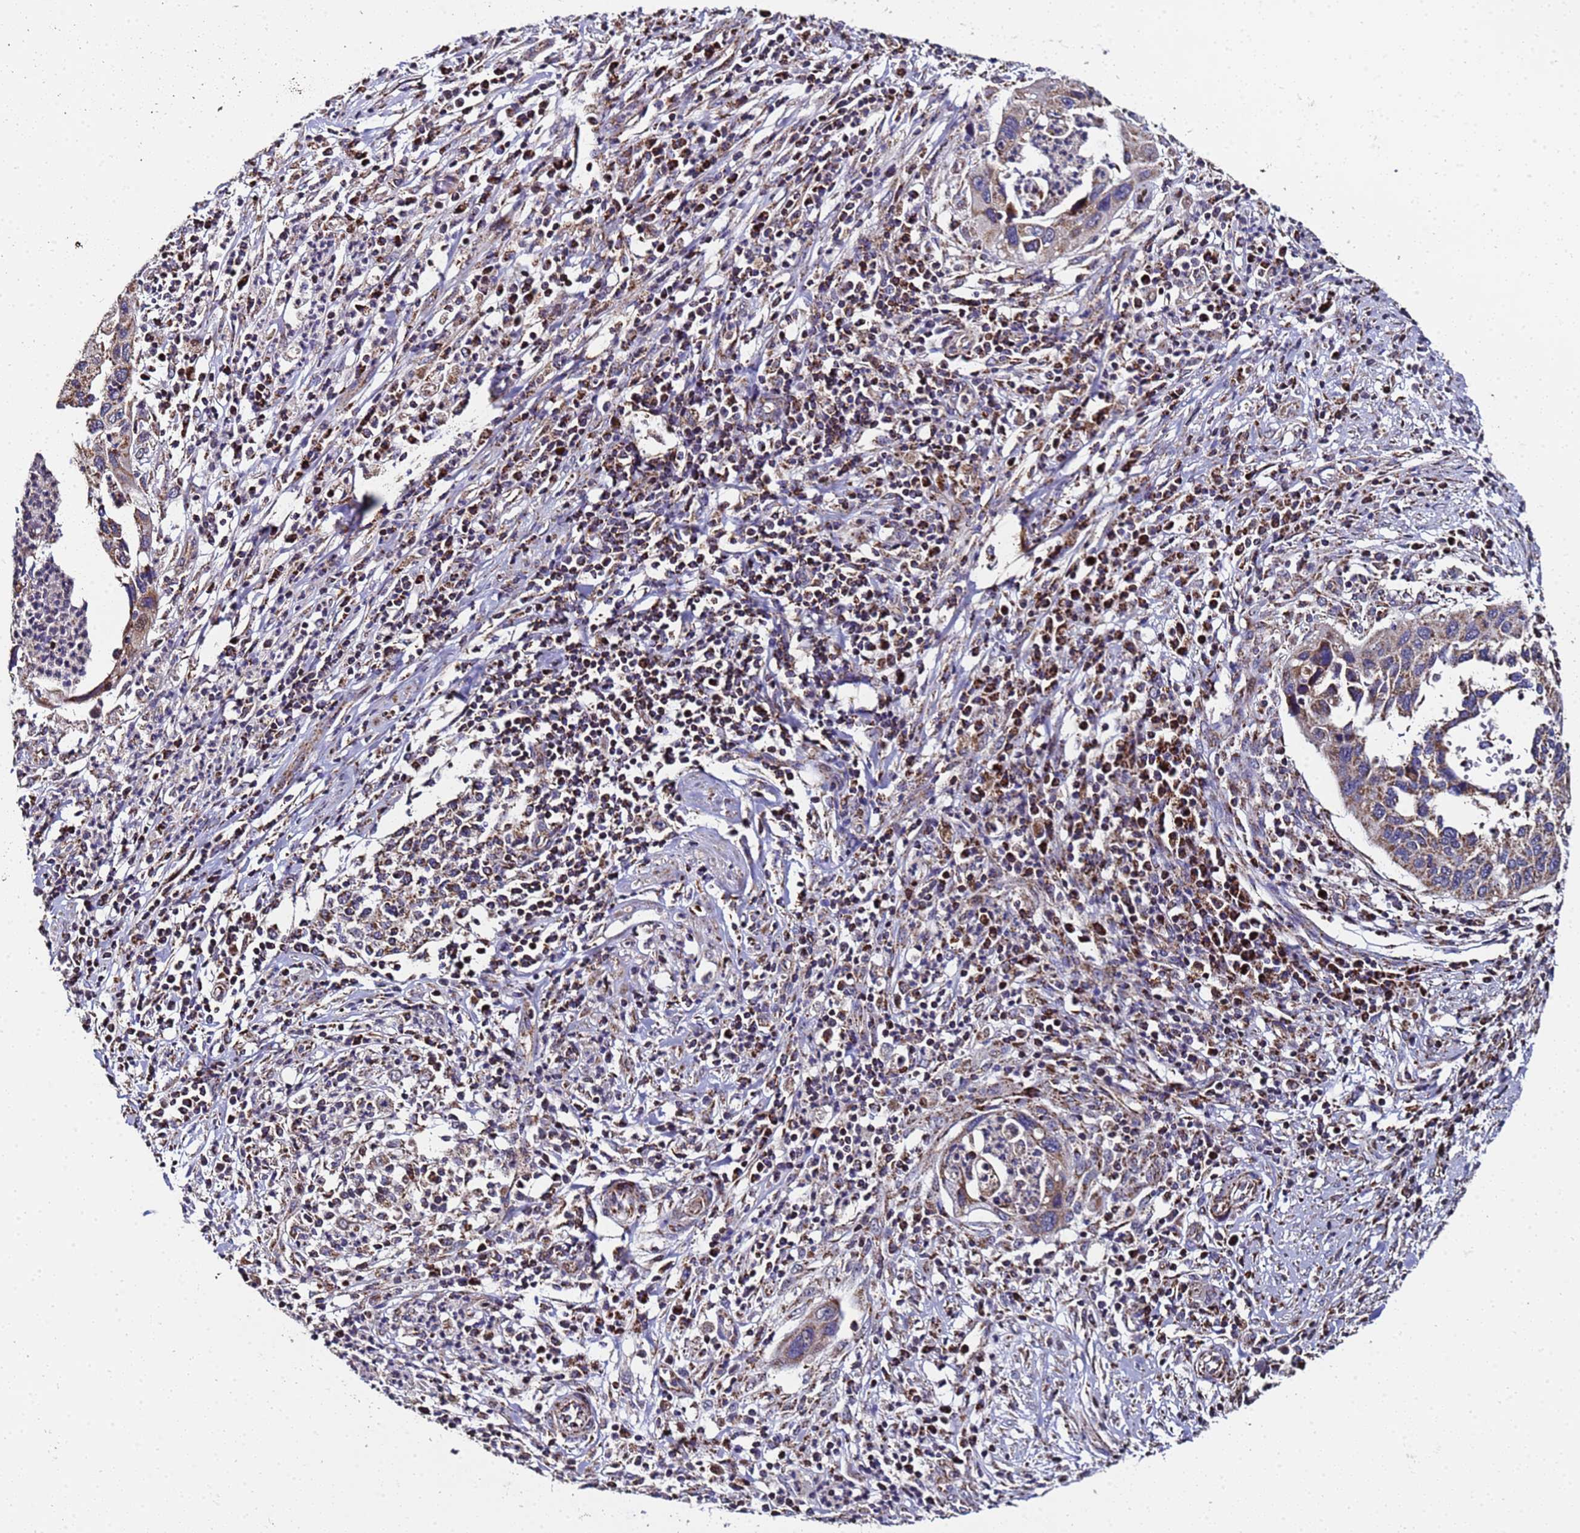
{"staining": {"intensity": "moderate", "quantity": ">75%", "location": "cytoplasmic/membranous"}, "tissue": "cervical cancer", "cell_type": "Tumor cells", "image_type": "cancer", "snomed": [{"axis": "morphology", "description": "Squamous cell carcinoma, NOS"}, {"axis": "topography", "description": "Cervix"}], "caption": "Tumor cells show medium levels of moderate cytoplasmic/membranous positivity in approximately >75% of cells in human cervical squamous cell carcinoma.", "gene": "MRPS12", "patient": {"sex": "female", "age": 38}}